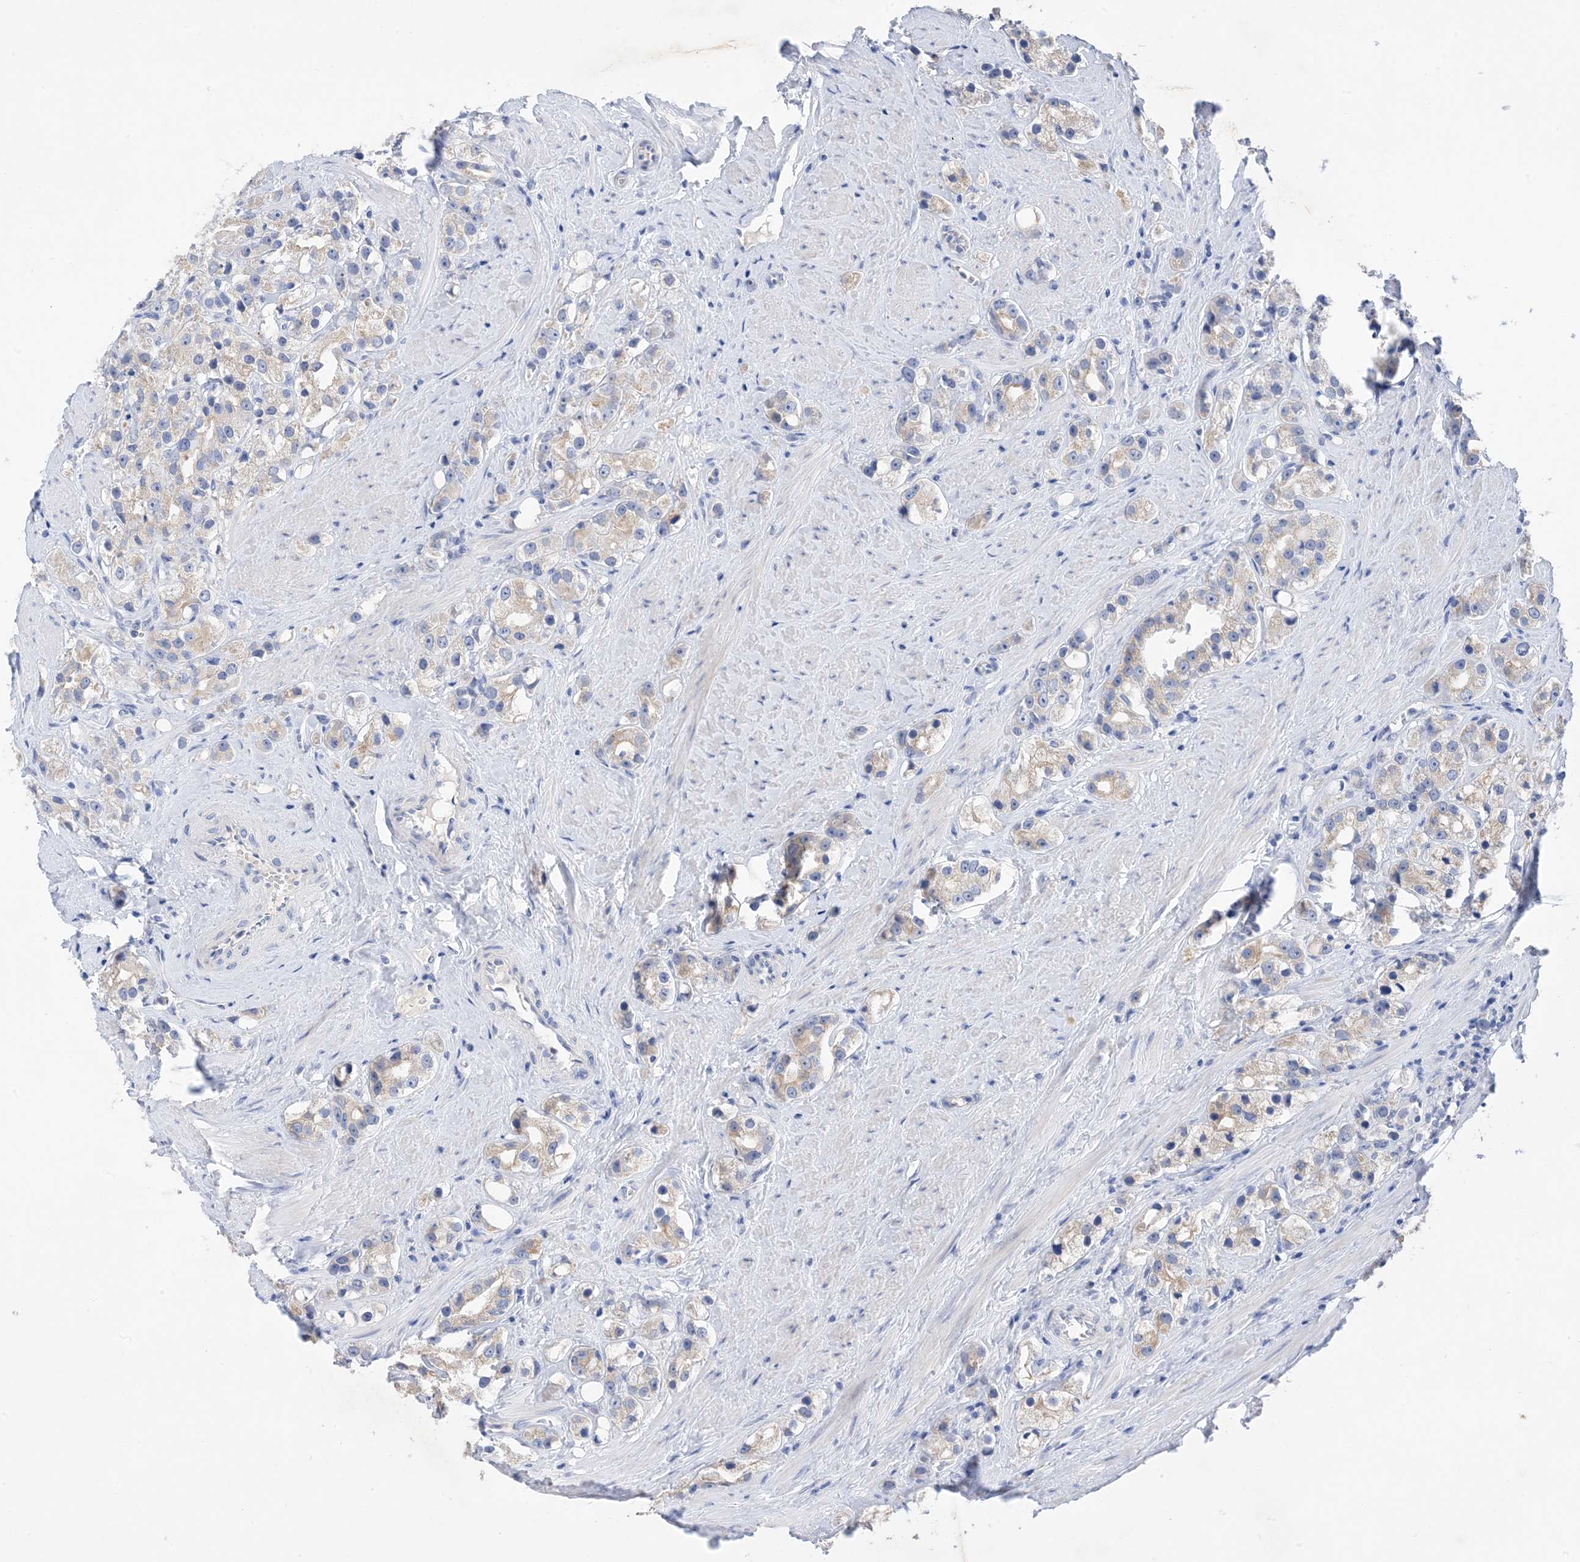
{"staining": {"intensity": "weak", "quantity": "25%-75%", "location": "cytoplasmic/membranous"}, "tissue": "prostate cancer", "cell_type": "Tumor cells", "image_type": "cancer", "snomed": [{"axis": "morphology", "description": "Adenocarcinoma, NOS"}, {"axis": "topography", "description": "Prostate"}], "caption": "The micrograph displays a brown stain indicating the presence of a protein in the cytoplasmic/membranous of tumor cells in prostate adenocarcinoma. (Stains: DAB (3,3'-diaminobenzidine) in brown, nuclei in blue, Microscopy: brightfield microscopy at high magnification).", "gene": "PLK4", "patient": {"sex": "male", "age": 79}}